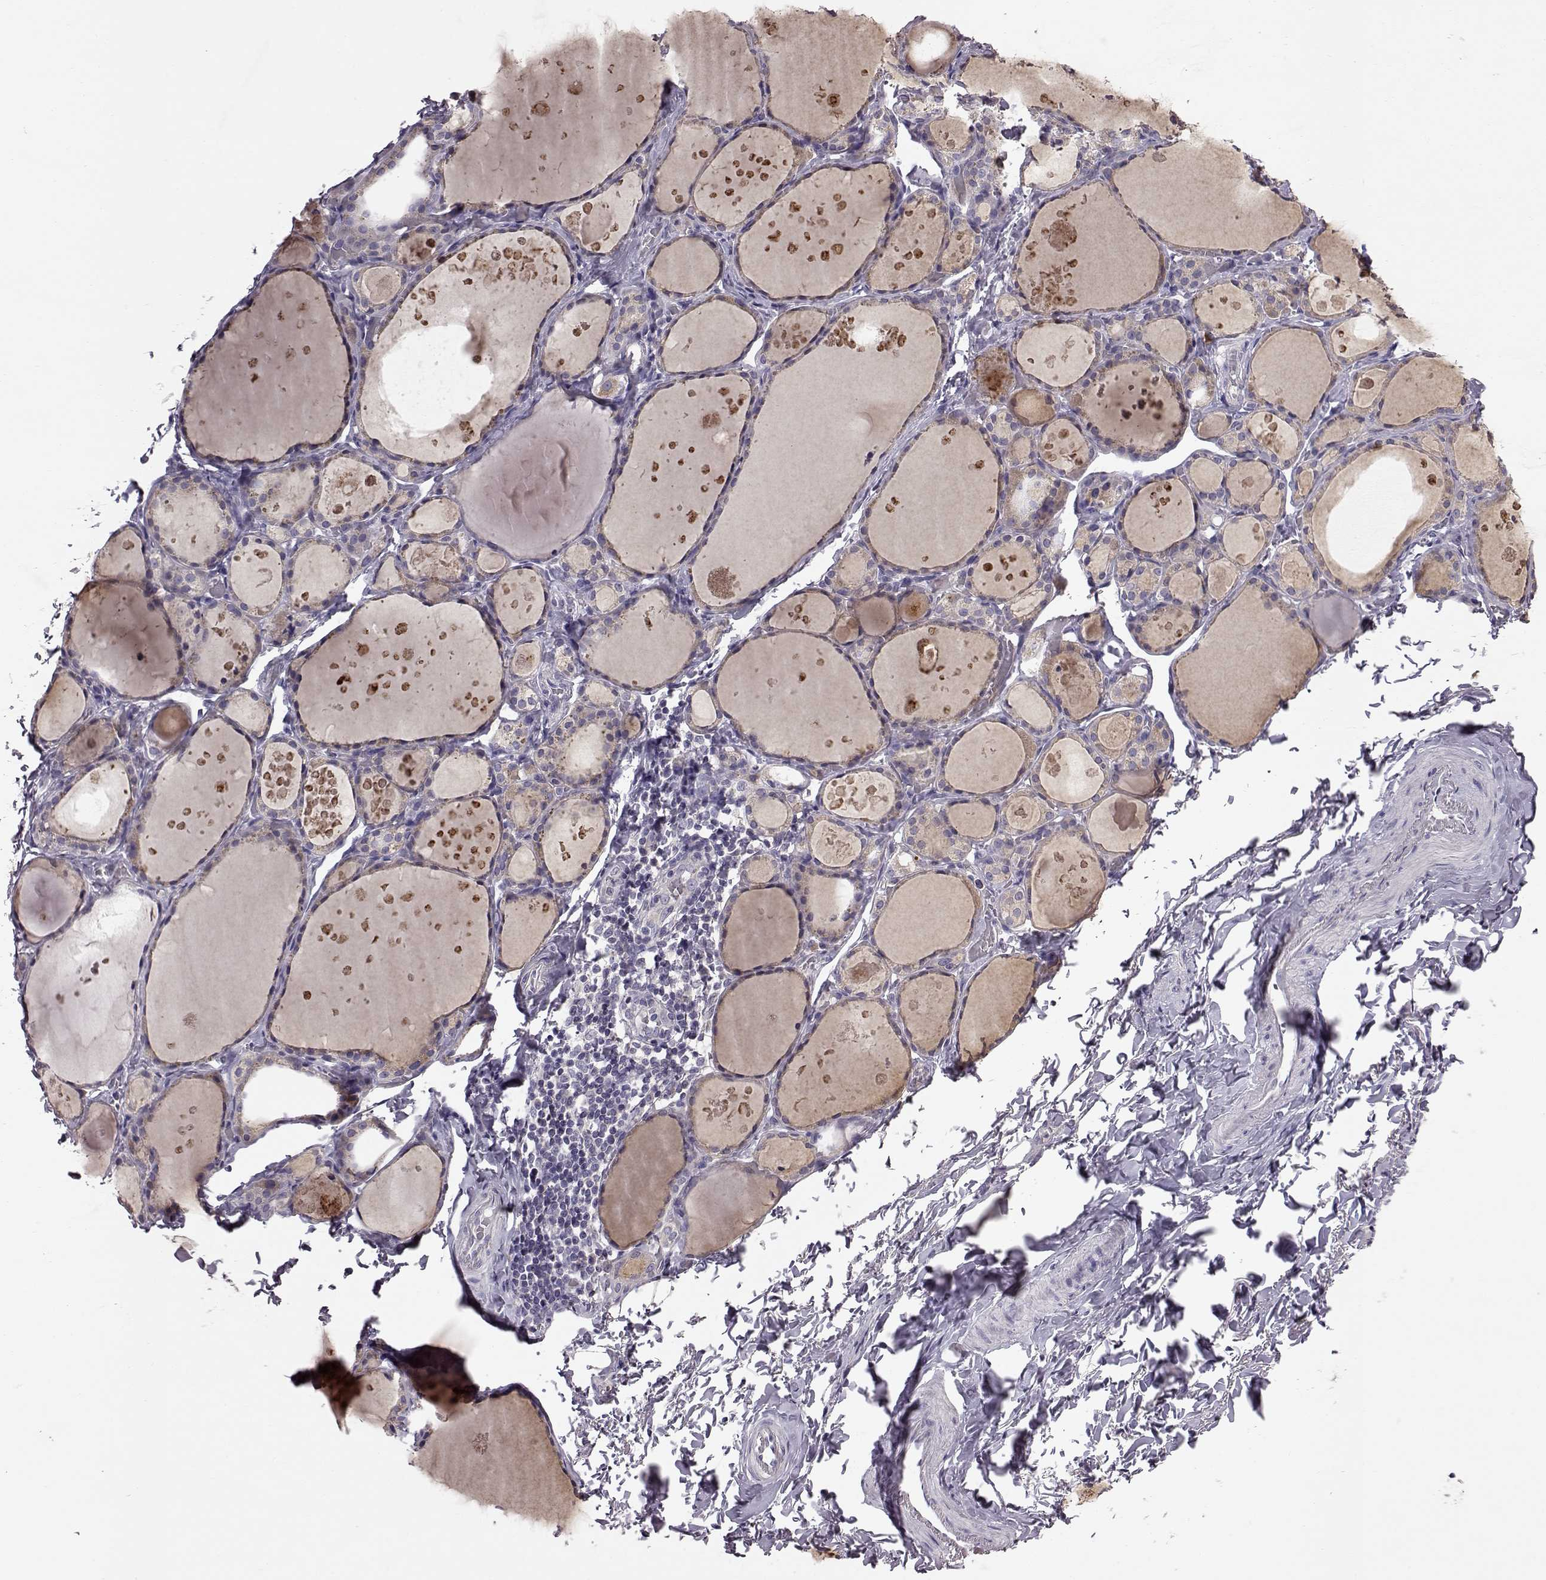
{"staining": {"intensity": "negative", "quantity": "none", "location": "none"}, "tissue": "thyroid gland", "cell_type": "Glandular cells", "image_type": "normal", "snomed": [{"axis": "morphology", "description": "Normal tissue, NOS"}, {"axis": "topography", "description": "Thyroid gland"}], "caption": "DAB immunohistochemical staining of benign thyroid gland displays no significant staining in glandular cells. The staining was performed using DAB to visualize the protein expression in brown, while the nuclei were stained in blue with hematoxylin (Magnification: 20x).", "gene": "ADGRG2", "patient": {"sex": "male", "age": 68}}